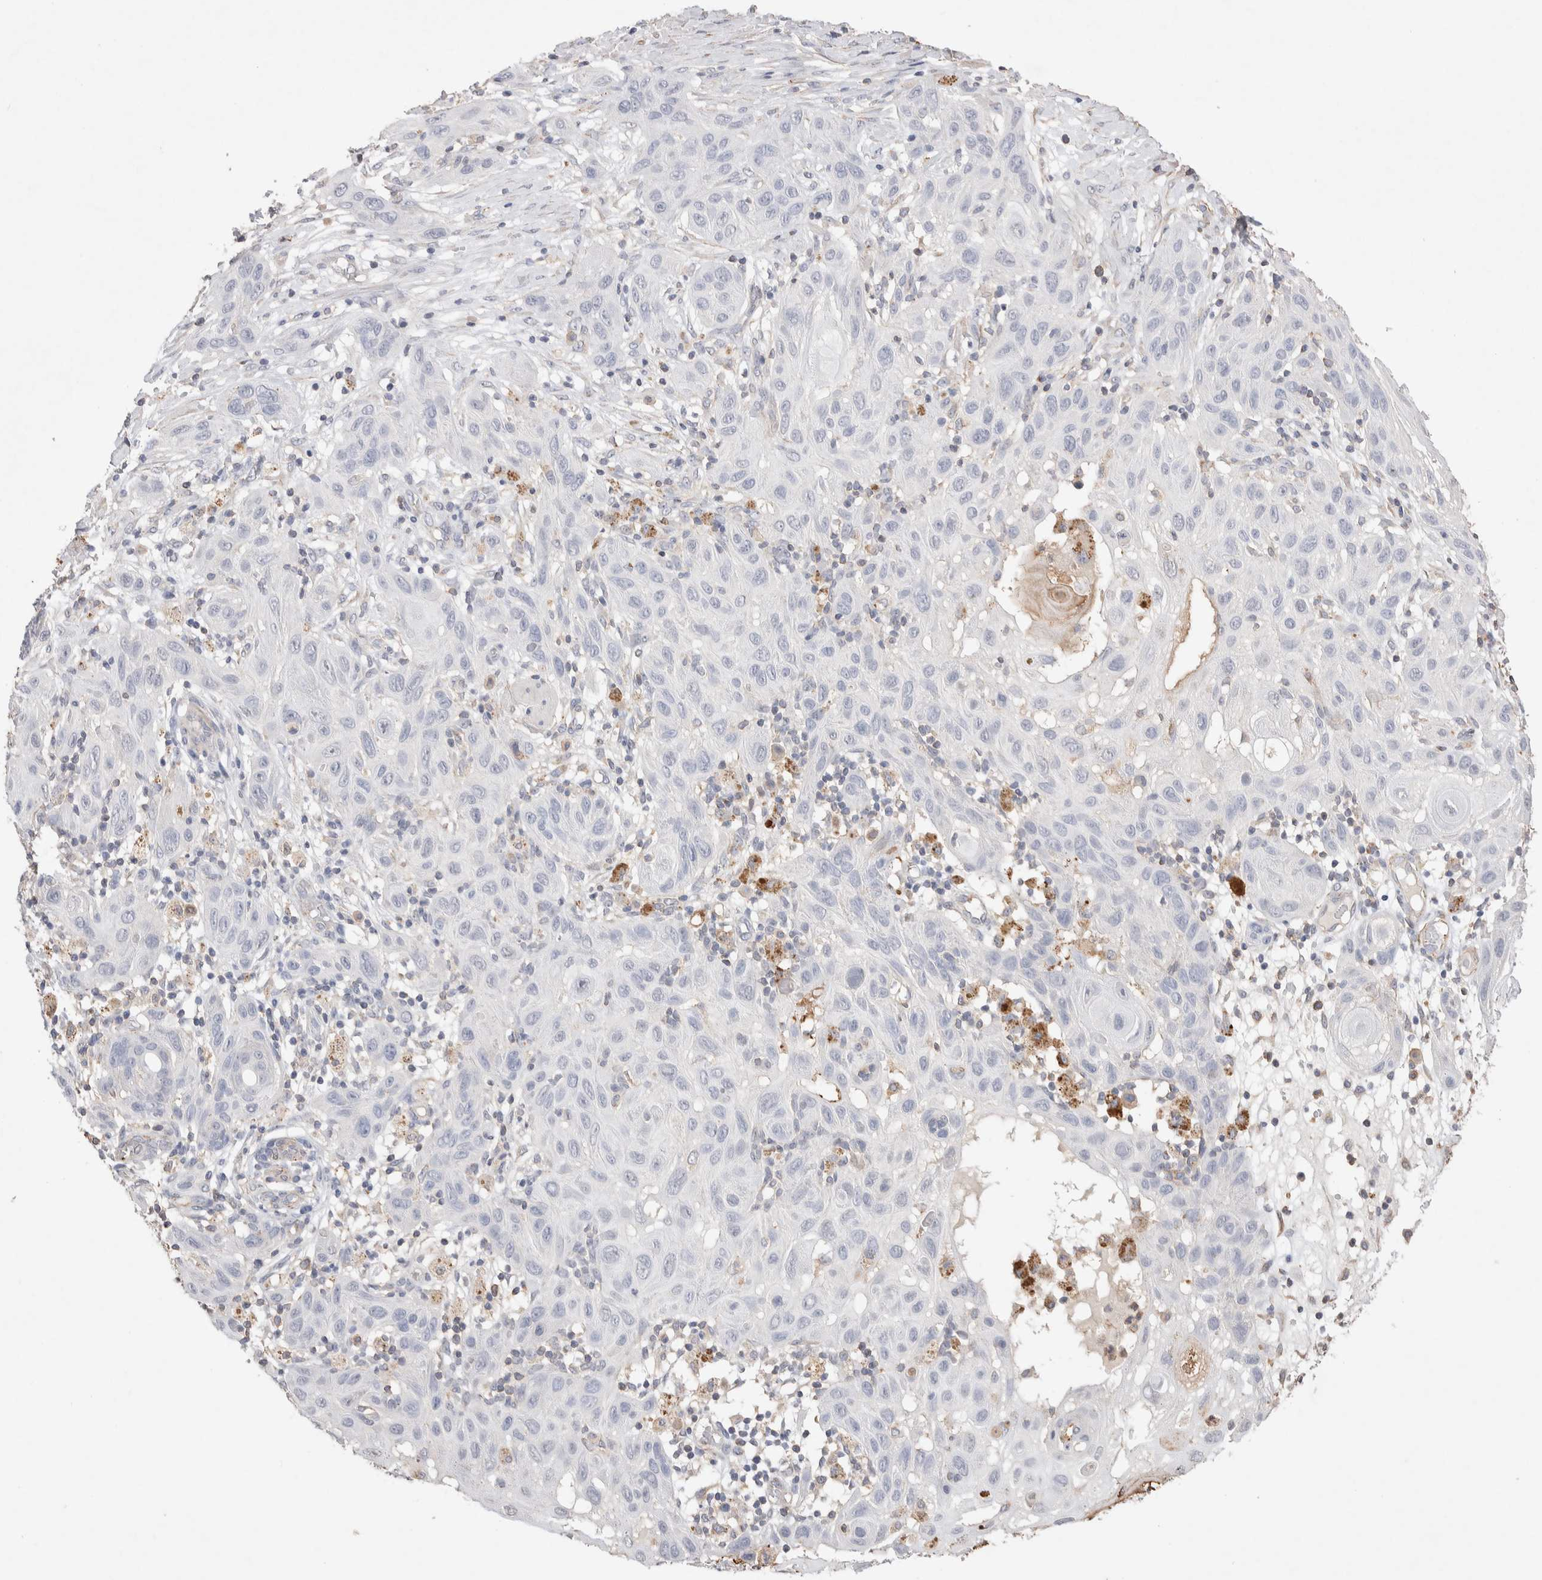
{"staining": {"intensity": "negative", "quantity": "none", "location": "none"}, "tissue": "skin cancer", "cell_type": "Tumor cells", "image_type": "cancer", "snomed": [{"axis": "morphology", "description": "Squamous cell carcinoma, NOS"}, {"axis": "topography", "description": "Skin"}], "caption": "This photomicrograph is of skin squamous cell carcinoma stained with immunohistochemistry (IHC) to label a protein in brown with the nuclei are counter-stained blue. There is no staining in tumor cells. Brightfield microscopy of IHC stained with DAB (brown) and hematoxylin (blue), captured at high magnification.", "gene": "FFAR2", "patient": {"sex": "female", "age": 96}}